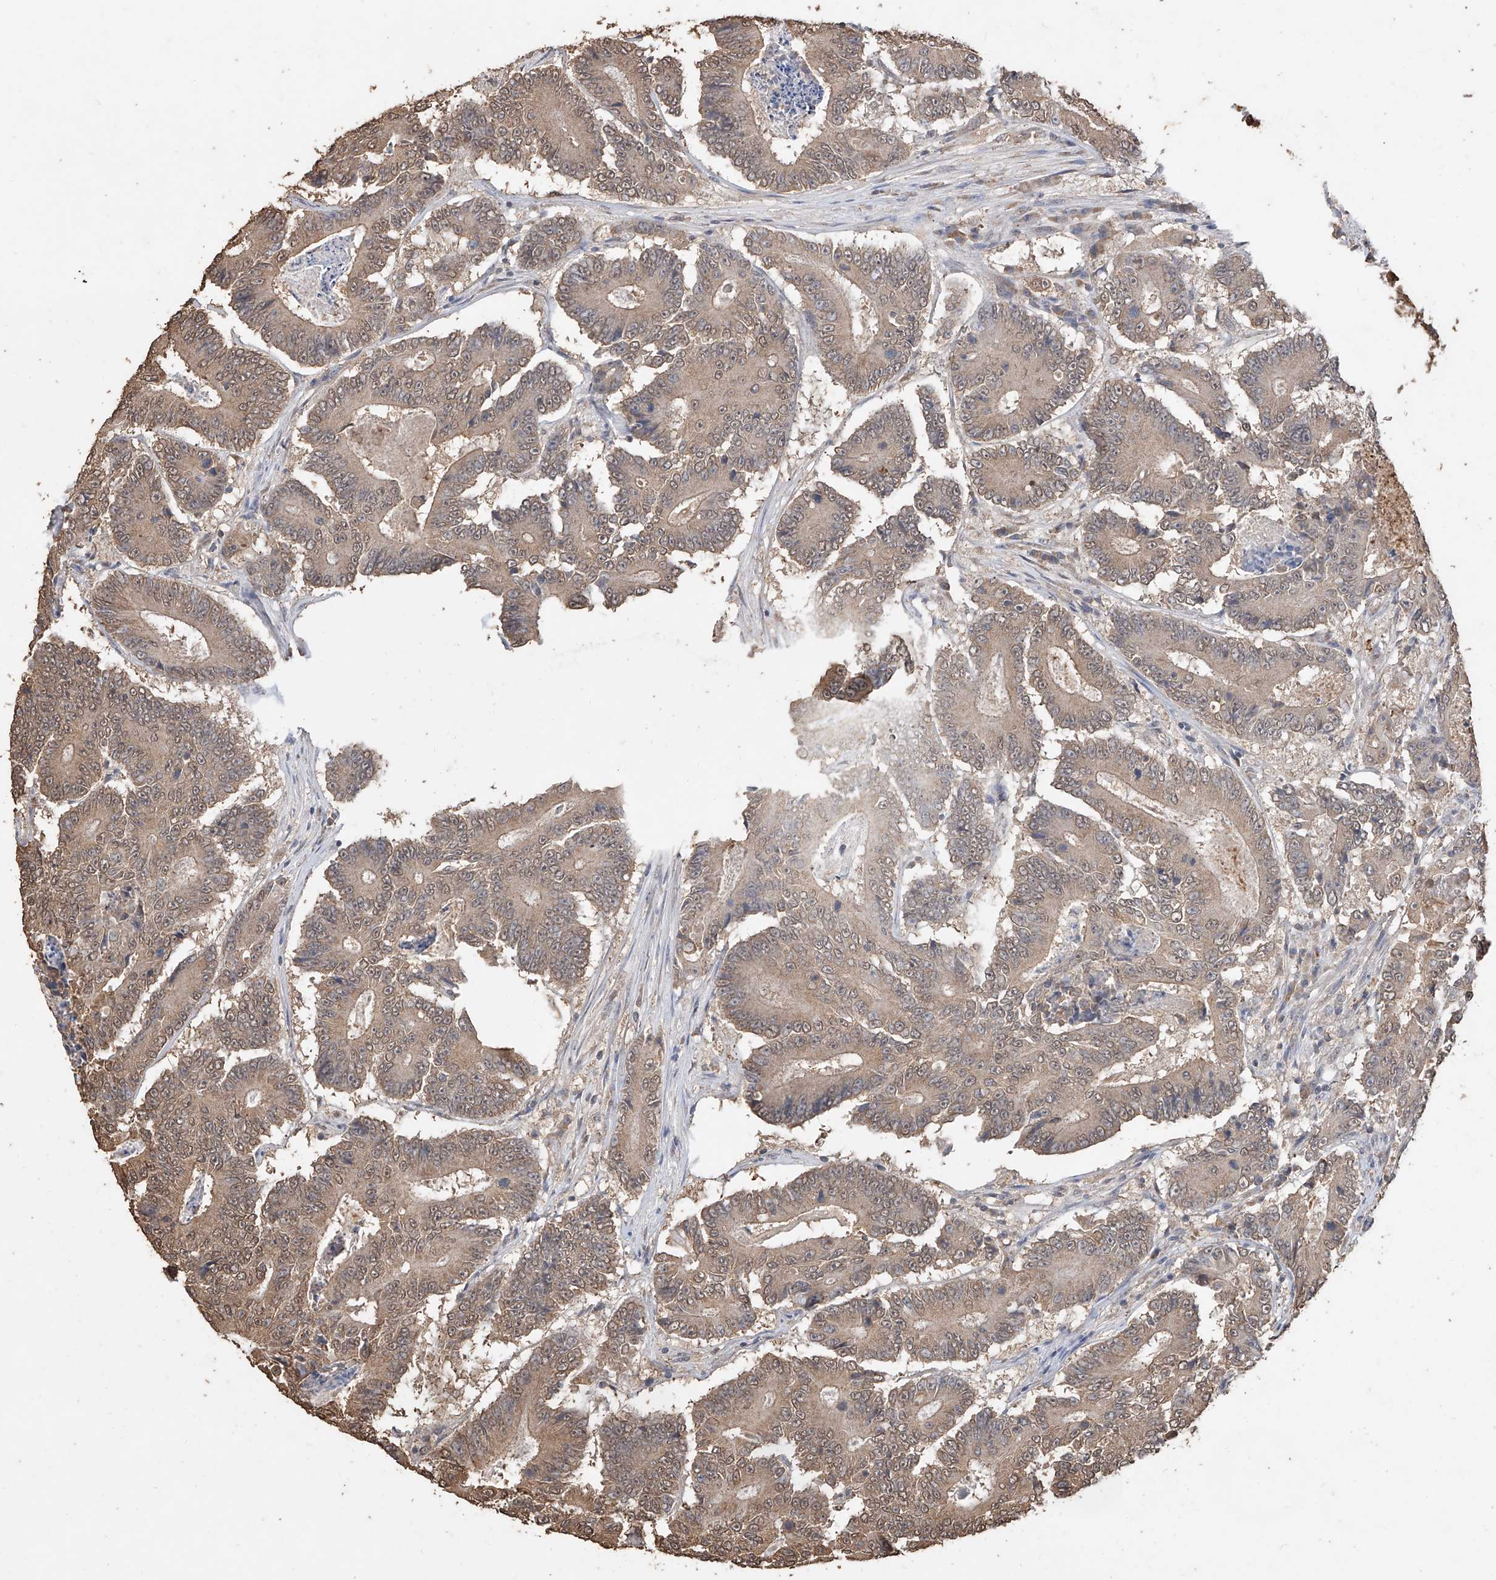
{"staining": {"intensity": "weak", "quantity": ">75%", "location": "cytoplasmic/membranous,nuclear"}, "tissue": "colorectal cancer", "cell_type": "Tumor cells", "image_type": "cancer", "snomed": [{"axis": "morphology", "description": "Adenocarcinoma, NOS"}, {"axis": "topography", "description": "Colon"}], "caption": "Weak cytoplasmic/membranous and nuclear staining for a protein is seen in about >75% of tumor cells of adenocarcinoma (colorectal) using IHC.", "gene": "ELOVL1", "patient": {"sex": "male", "age": 83}}